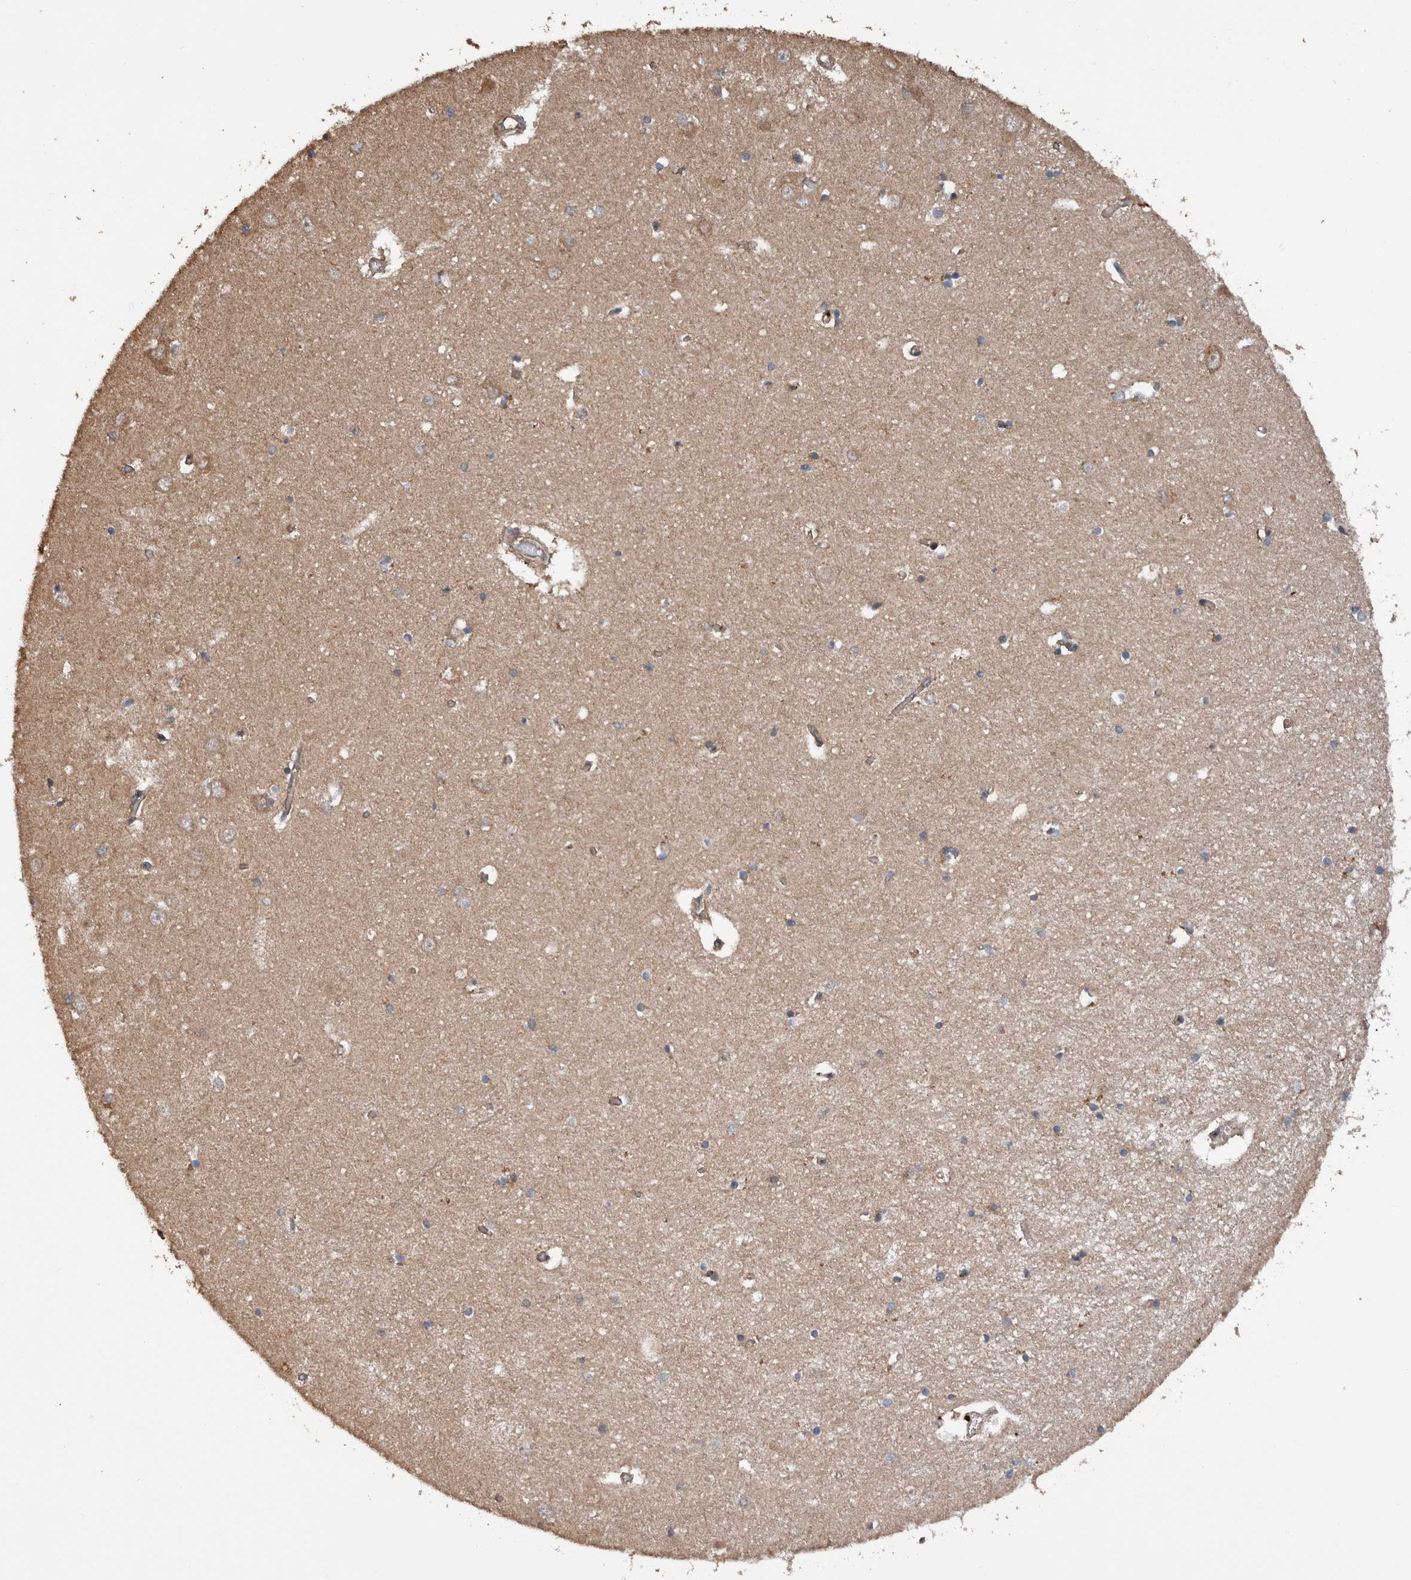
{"staining": {"intensity": "moderate", "quantity": "<25%", "location": "cytoplasmic/membranous"}, "tissue": "hippocampus", "cell_type": "Glial cells", "image_type": "normal", "snomed": [{"axis": "morphology", "description": "Normal tissue, NOS"}, {"axis": "topography", "description": "Hippocampus"}], "caption": "Approximately <25% of glial cells in unremarkable hippocampus exhibit moderate cytoplasmic/membranous protein positivity as visualized by brown immunohistochemical staining.", "gene": "ENSG00000251537", "patient": {"sex": "male", "age": 70}}